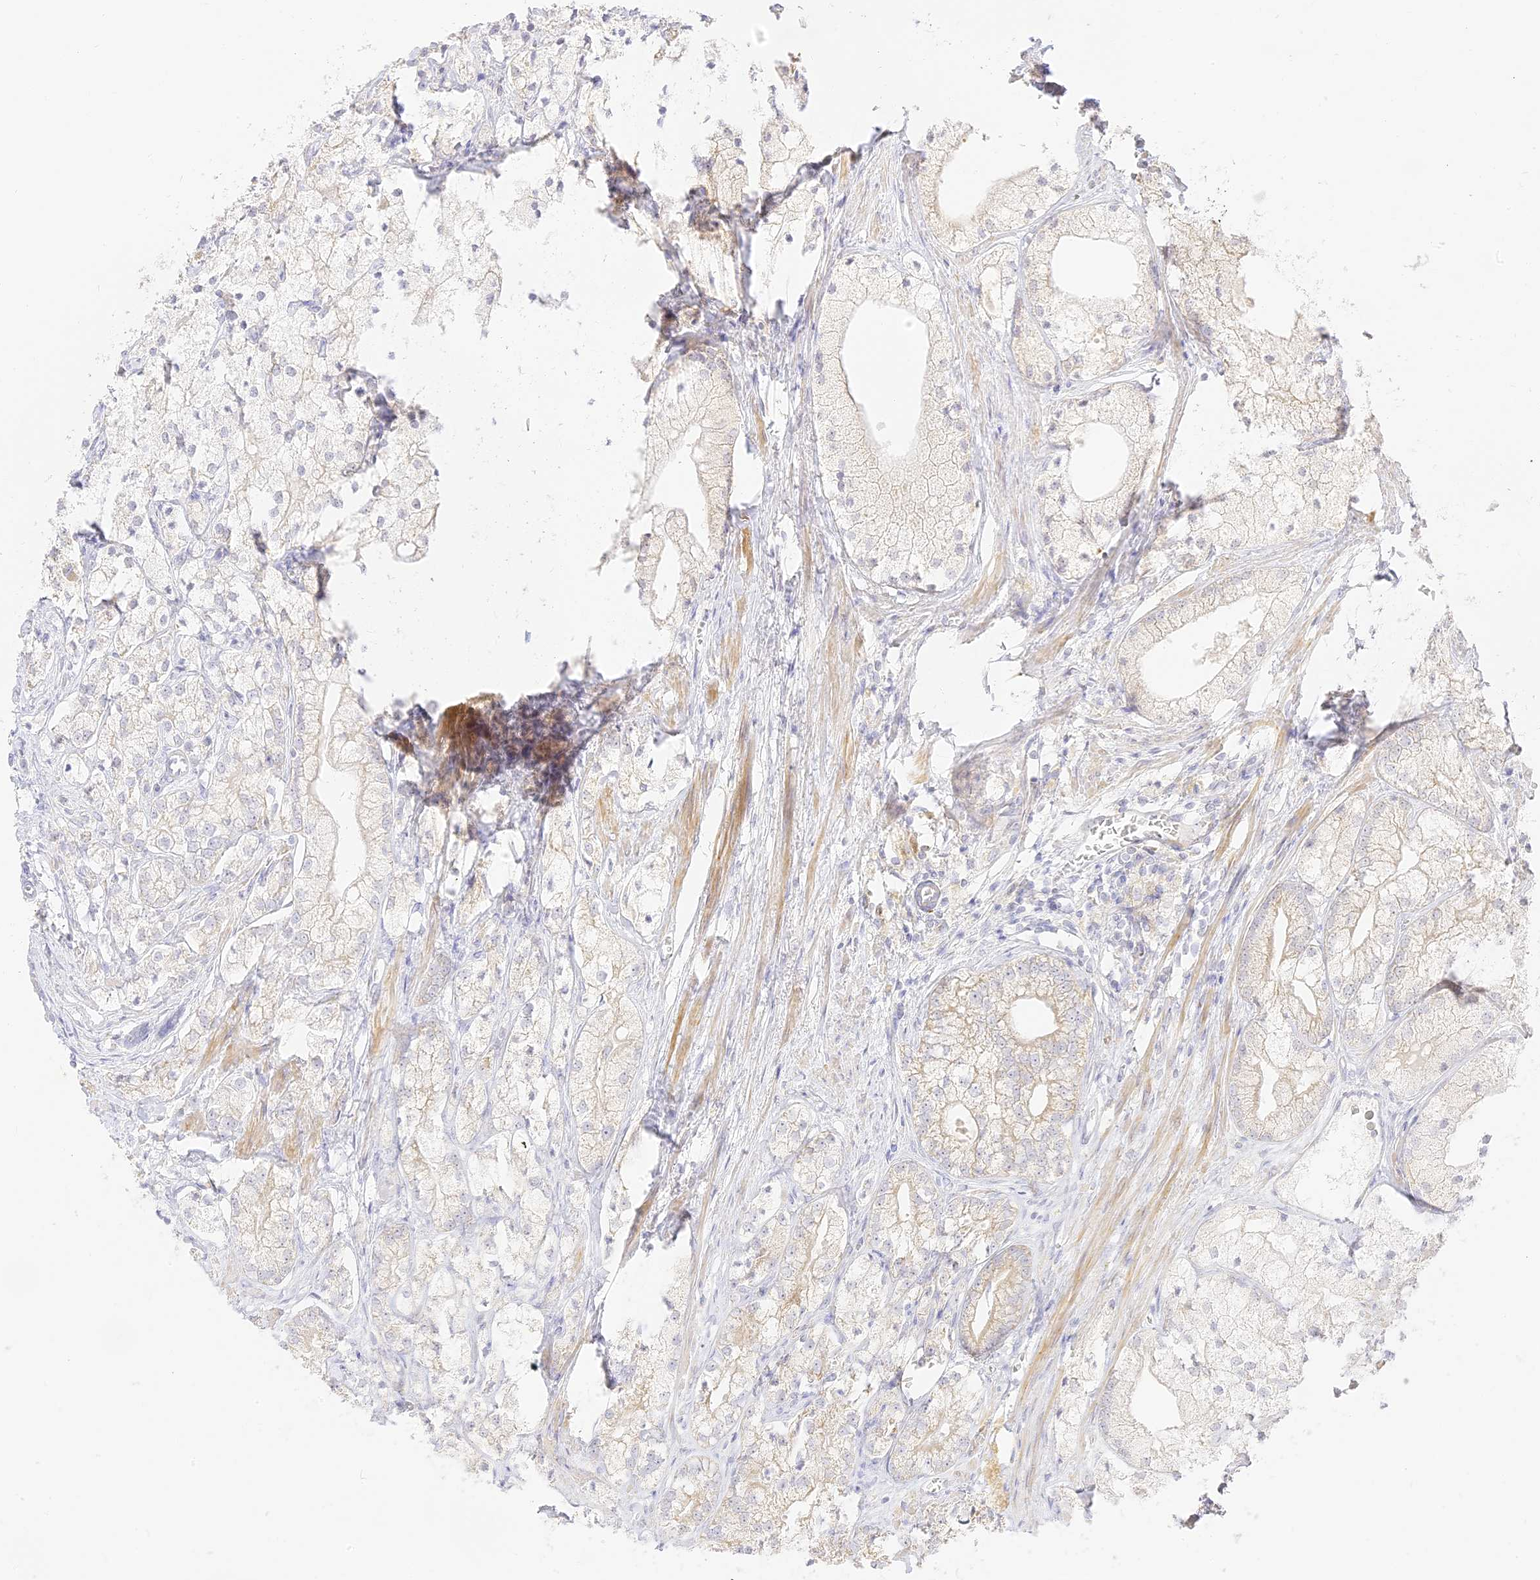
{"staining": {"intensity": "negative", "quantity": "none", "location": "none"}, "tissue": "prostate cancer", "cell_type": "Tumor cells", "image_type": "cancer", "snomed": [{"axis": "morphology", "description": "Adenocarcinoma, Low grade"}, {"axis": "topography", "description": "Prostate"}], "caption": "The micrograph displays no staining of tumor cells in low-grade adenocarcinoma (prostate).", "gene": "LRRC15", "patient": {"sex": "male", "age": 69}}